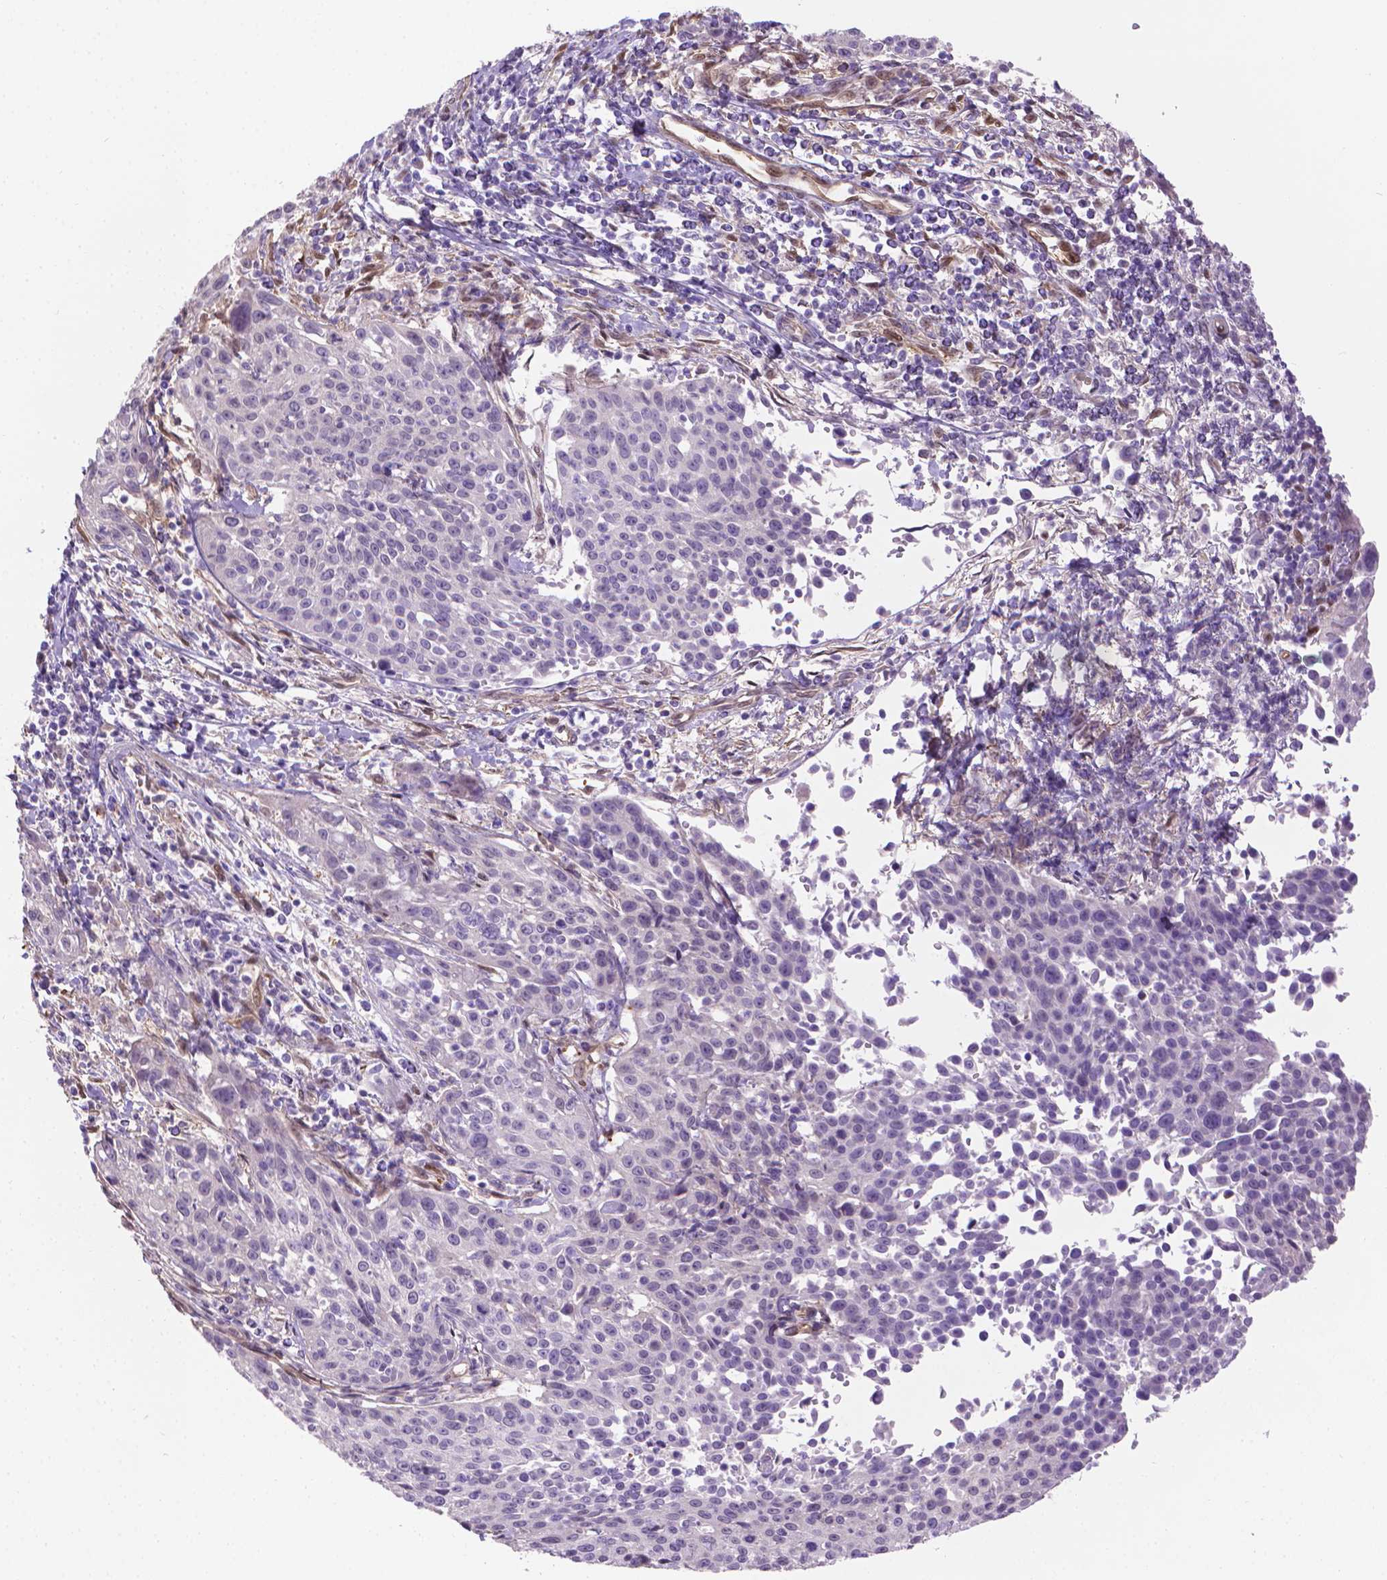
{"staining": {"intensity": "negative", "quantity": "none", "location": "none"}, "tissue": "cervical cancer", "cell_type": "Tumor cells", "image_type": "cancer", "snomed": [{"axis": "morphology", "description": "Squamous cell carcinoma, NOS"}, {"axis": "topography", "description": "Cervix"}], "caption": "High magnification brightfield microscopy of cervical squamous cell carcinoma stained with DAB (brown) and counterstained with hematoxylin (blue): tumor cells show no significant staining.", "gene": "CLIC4", "patient": {"sex": "female", "age": 26}}